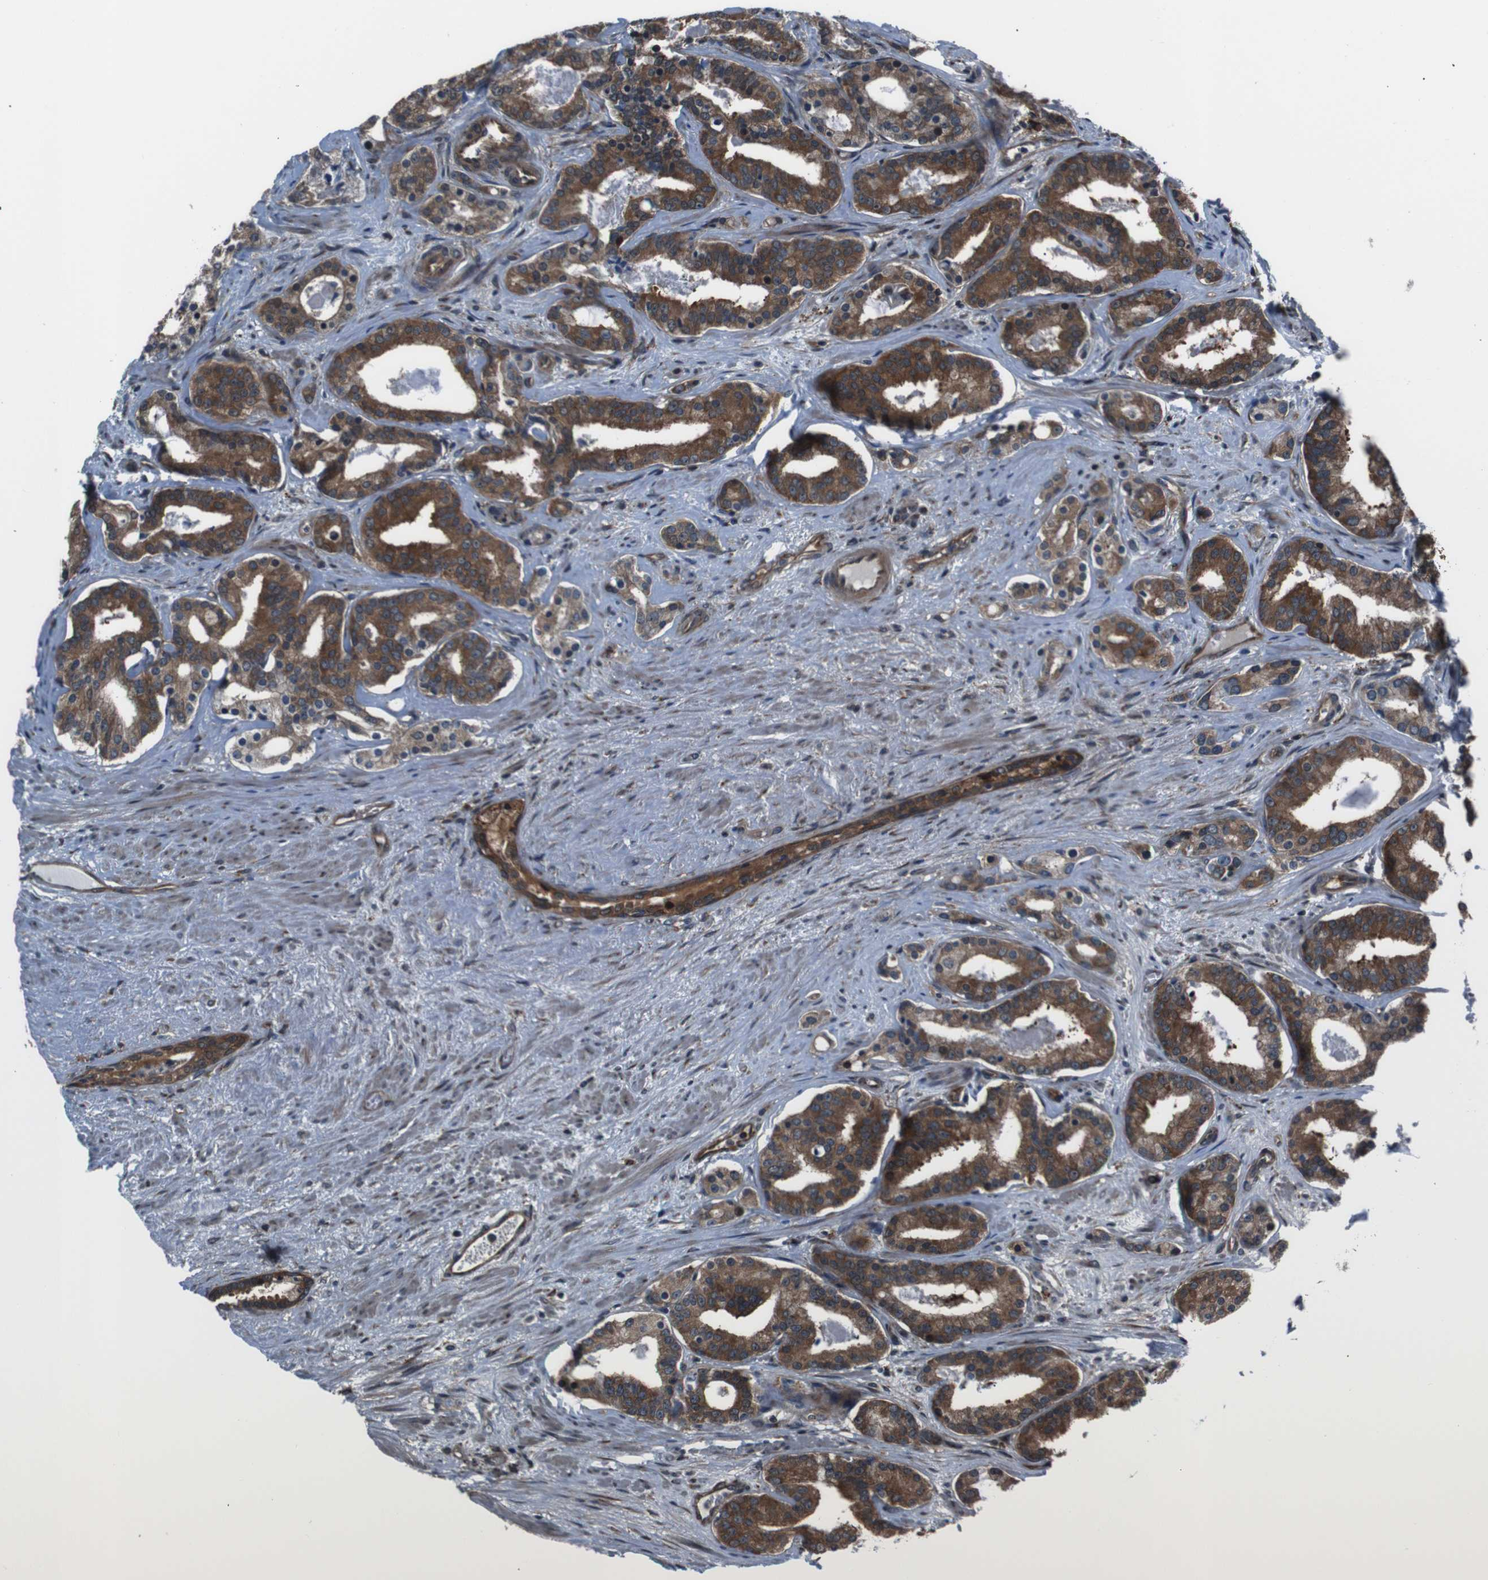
{"staining": {"intensity": "strong", "quantity": ">75%", "location": "cytoplasmic/membranous"}, "tissue": "prostate cancer", "cell_type": "Tumor cells", "image_type": "cancer", "snomed": [{"axis": "morphology", "description": "Adenocarcinoma, Low grade"}, {"axis": "topography", "description": "Prostate"}], "caption": "Immunohistochemistry histopathology image of prostate cancer (adenocarcinoma (low-grade)) stained for a protein (brown), which shows high levels of strong cytoplasmic/membranous positivity in about >75% of tumor cells.", "gene": "EIF4A2", "patient": {"sex": "male", "age": 63}}